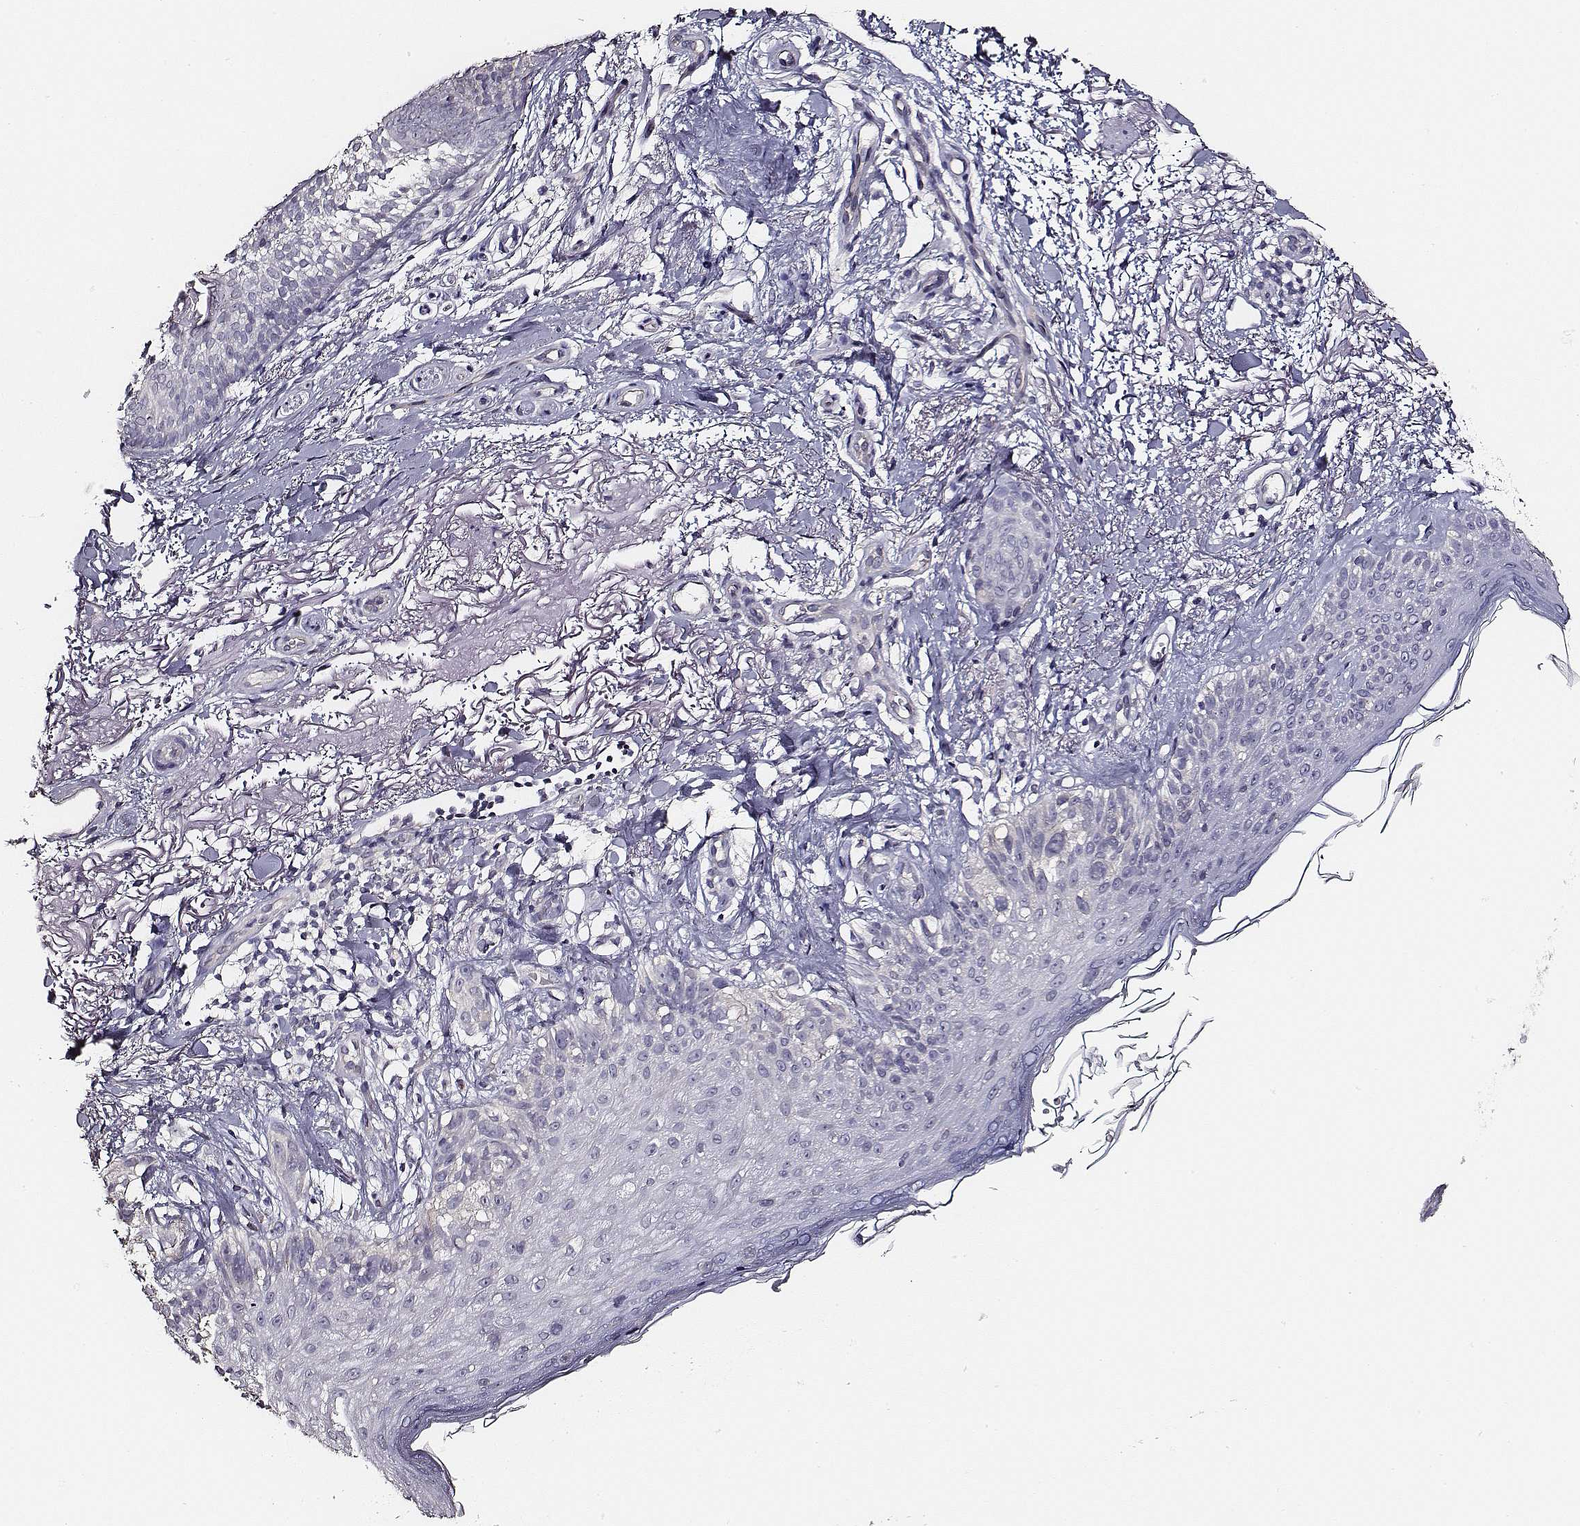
{"staining": {"intensity": "negative", "quantity": "none", "location": "none"}, "tissue": "melanoma", "cell_type": "Tumor cells", "image_type": "cancer", "snomed": [{"axis": "morphology", "description": "Malignant melanoma, NOS"}, {"axis": "topography", "description": "Skin"}], "caption": "Melanoma was stained to show a protein in brown. There is no significant expression in tumor cells. (DAB (3,3'-diaminobenzidine) immunohistochemistry with hematoxylin counter stain).", "gene": "AADAT", "patient": {"sex": "female", "age": 86}}